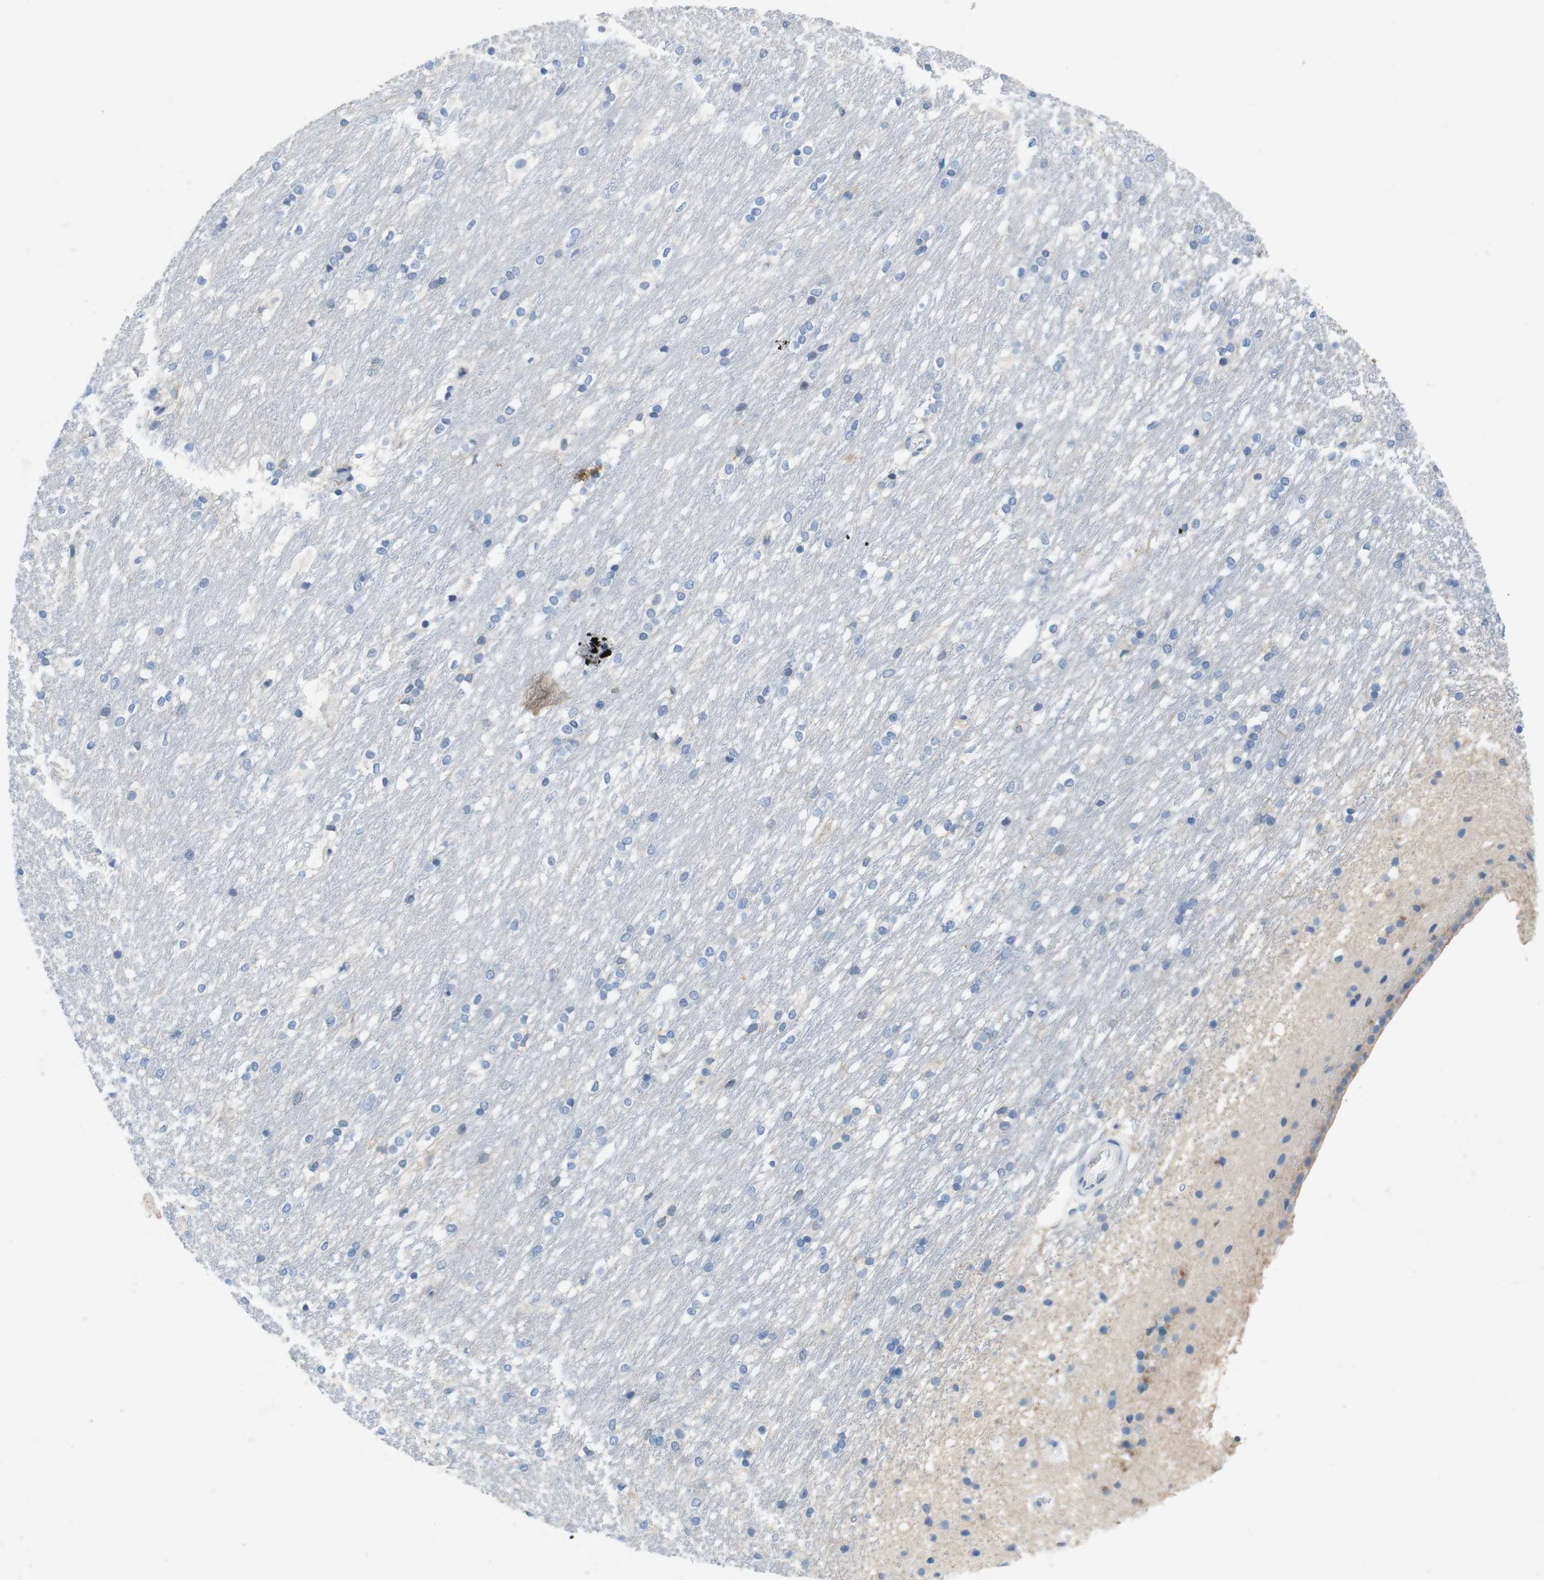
{"staining": {"intensity": "negative", "quantity": "none", "location": "none"}, "tissue": "caudate", "cell_type": "Glial cells", "image_type": "normal", "snomed": [{"axis": "morphology", "description": "Normal tissue, NOS"}, {"axis": "topography", "description": "Lateral ventricle wall"}], "caption": "Normal caudate was stained to show a protein in brown. There is no significant expression in glial cells. Nuclei are stained in blue.", "gene": "TJP3", "patient": {"sex": "female", "age": 19}}